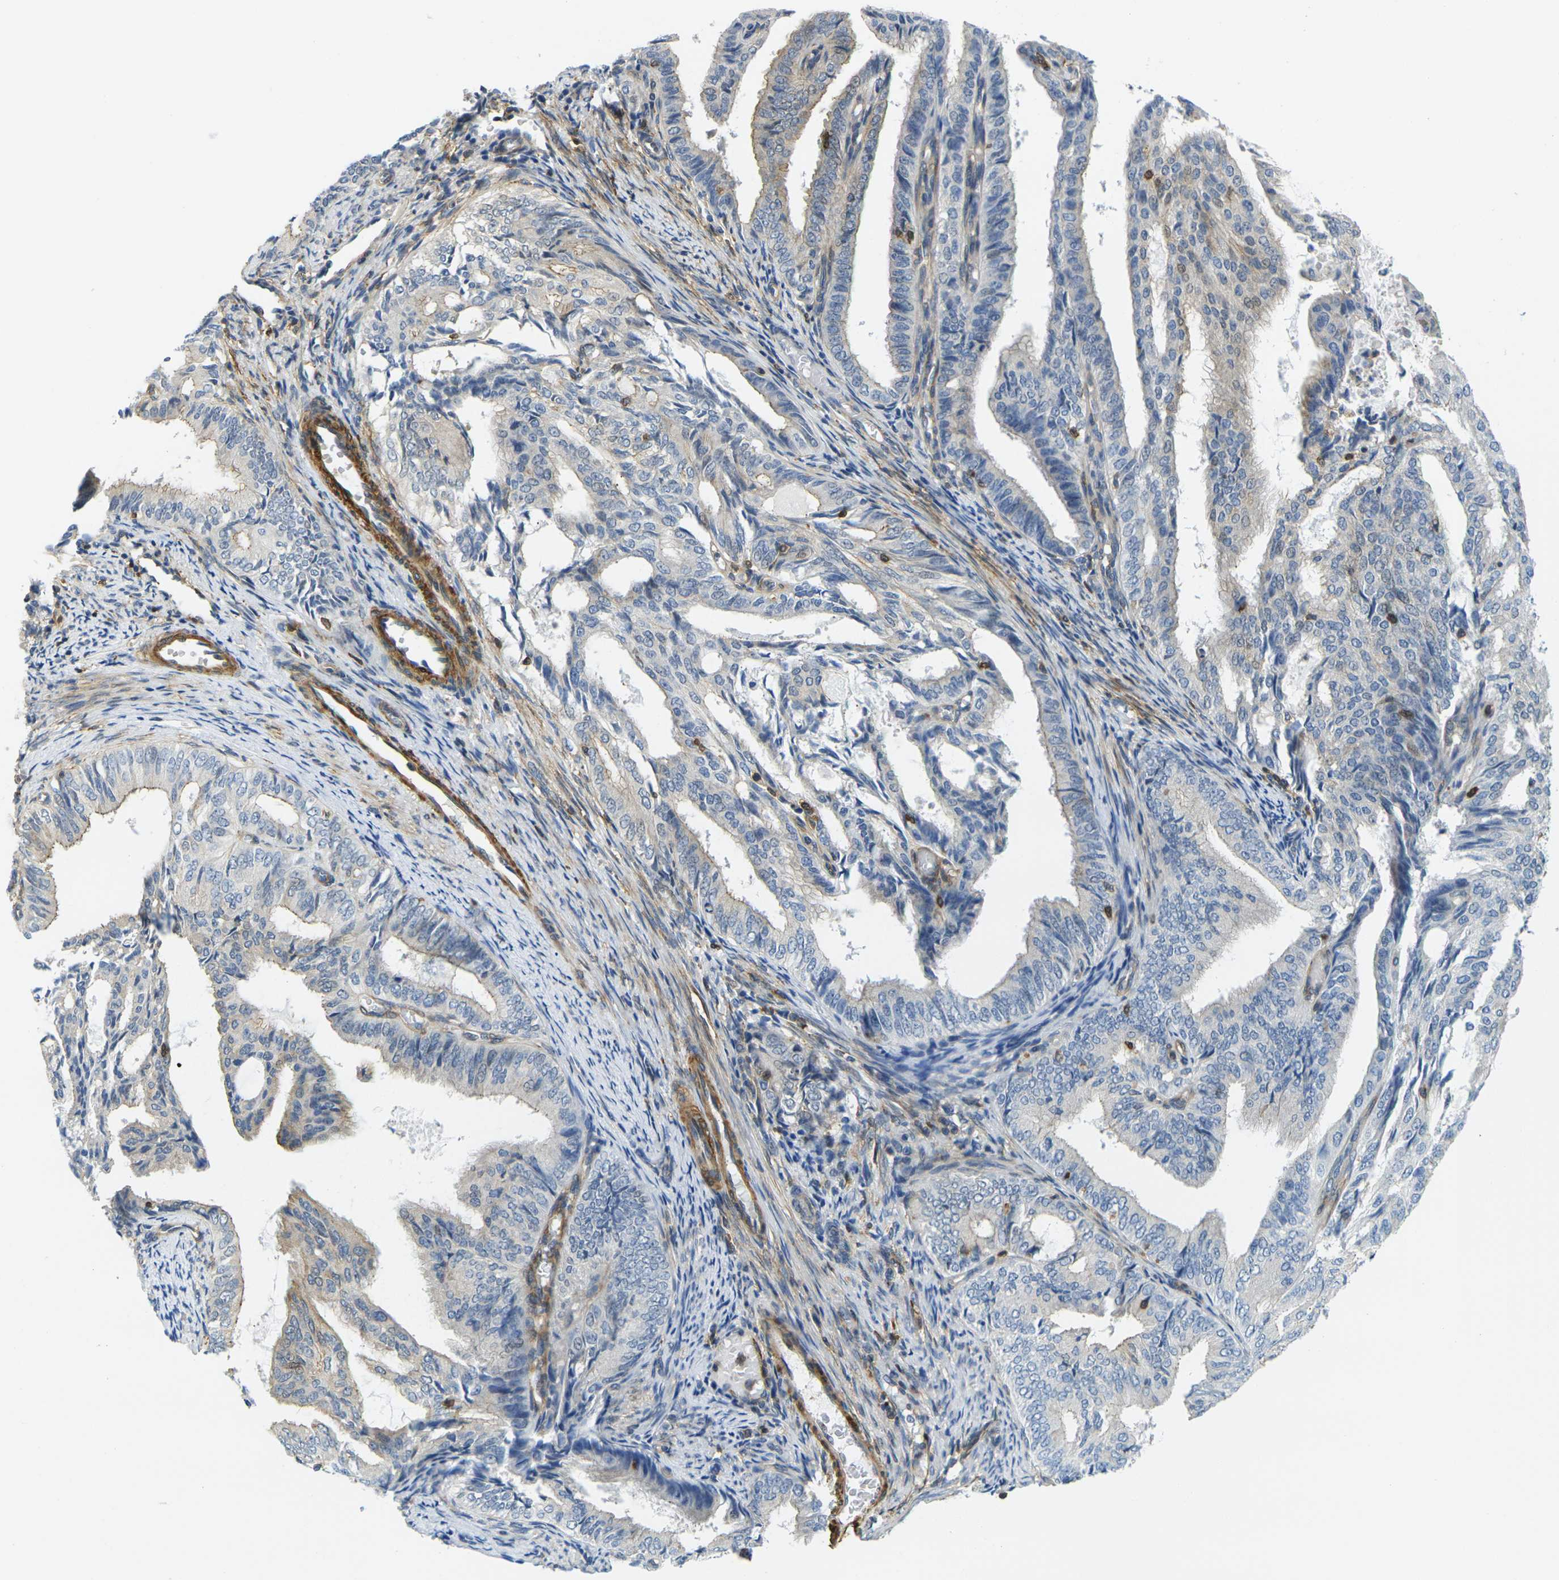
{"staining": {"intensity": "weak", "quantity": "25%-75%", "location": "cytoplasmic/membranous"}, "tissue": "endometrial cancer", "cell_type": "Tumor cells", "image_type": "cancer", "snomed": [{"axis": "morphology", "description": "Adenocarcinoma, NOS"}, {"axis": "topography", "description": "Endometrium"}], "caption": "Protein expression analysis of endometrial adenocarcinoma exhibits weak cytoplasmic/membranous staining in approximately 25%-75% of tumor cells.", "gene": "LASP1", "patient": {"sex": "female", "age": 58}}